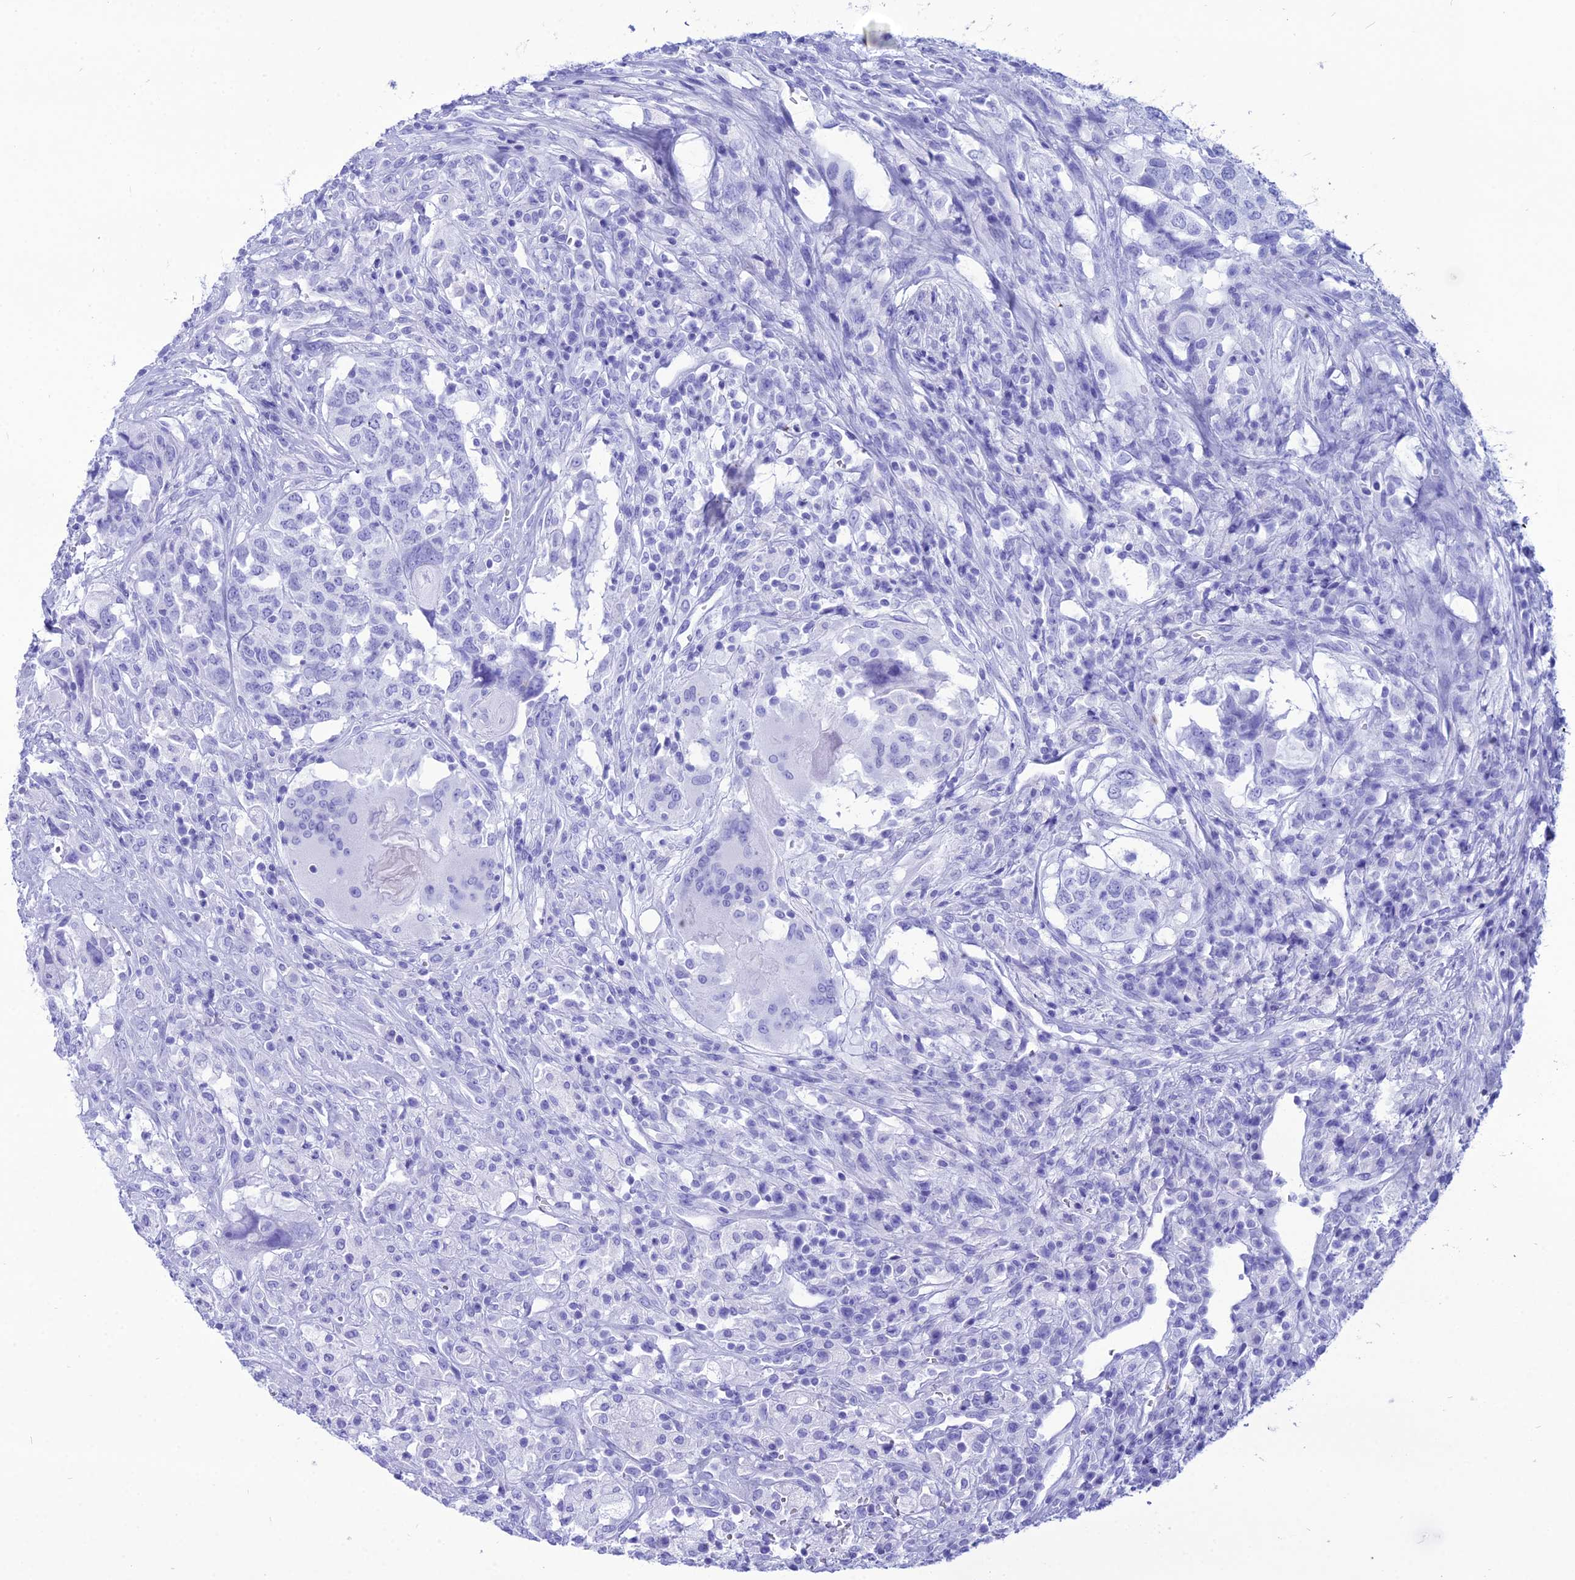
{"staining": {"intensity": "negative", "quantity": "none", "location": "none"}, "tissue": "head and neck cancer", "cell_type": "Tumor cells", "image_type": "cancer", "snomed": [{"axis": "morphology", "description": "Squamous cell carcinoma, NOS"}, {"axis": "topography", "description": "Head-Neck"}], "caption": "Image shows no significant protein positivity in tumor cells of head and neck squamous cell carcinoma.", "gene": "PNMA5", "patient": {"sex": "male", "age": 66}}